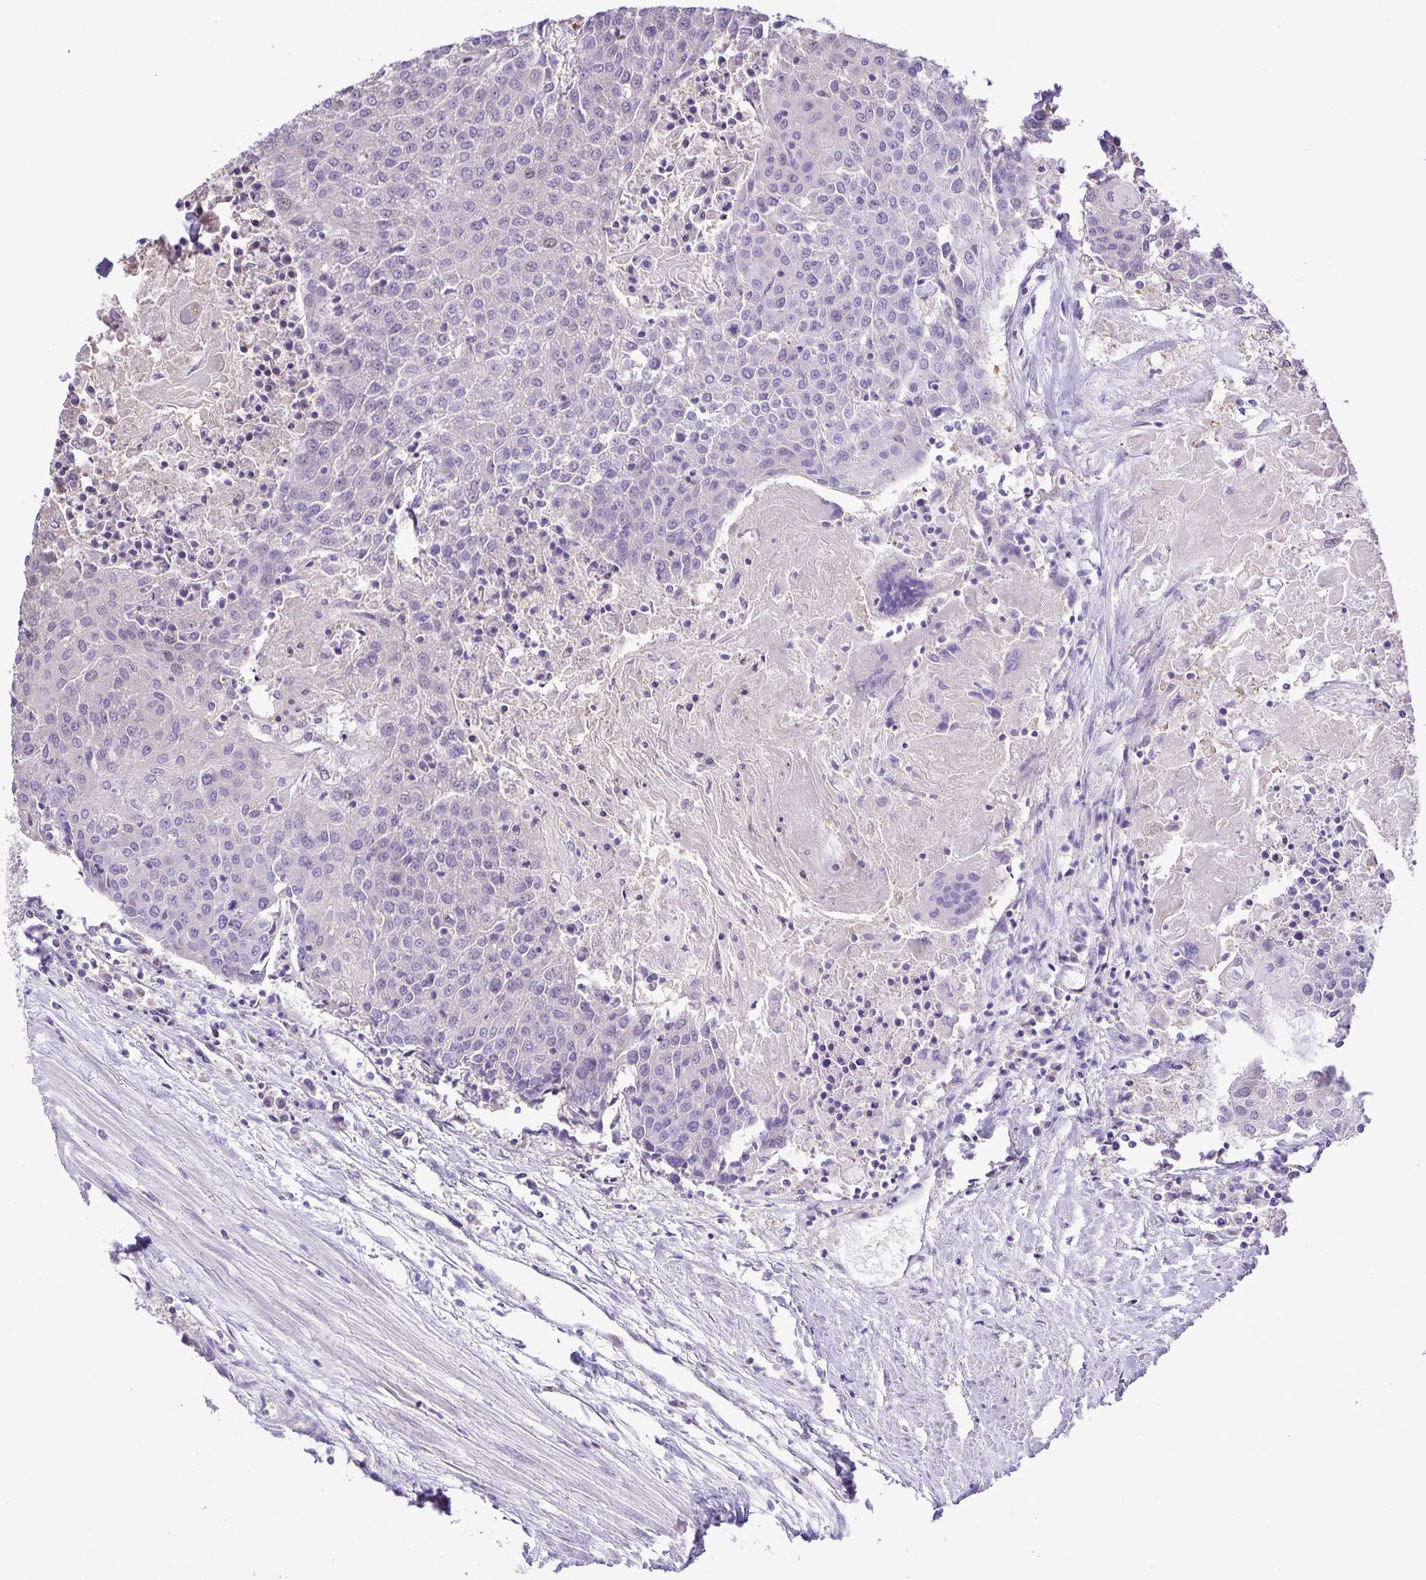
{"staining": {"intensity": "negative", "quantity": "none", "location": "none"}, "tissue": "urothelial cancer", "cell_type": "Tumor cells", "image_type": "cancer", "snomed": [{"axis": "morphology", "description": "Urothelial carcinoma, High grade"}, {"axis": "topography", "description": "Urinary bladder"}], "caption": "Immunohistochemistry of human urothelial carcinoma (high-grade) demonstrates no expression in tumor cells. (Immunohistochemistry, brightfield microscopy, high magnification).", "gene": "ONECUT2", "patient": {"sex": "female", "age": 85}}